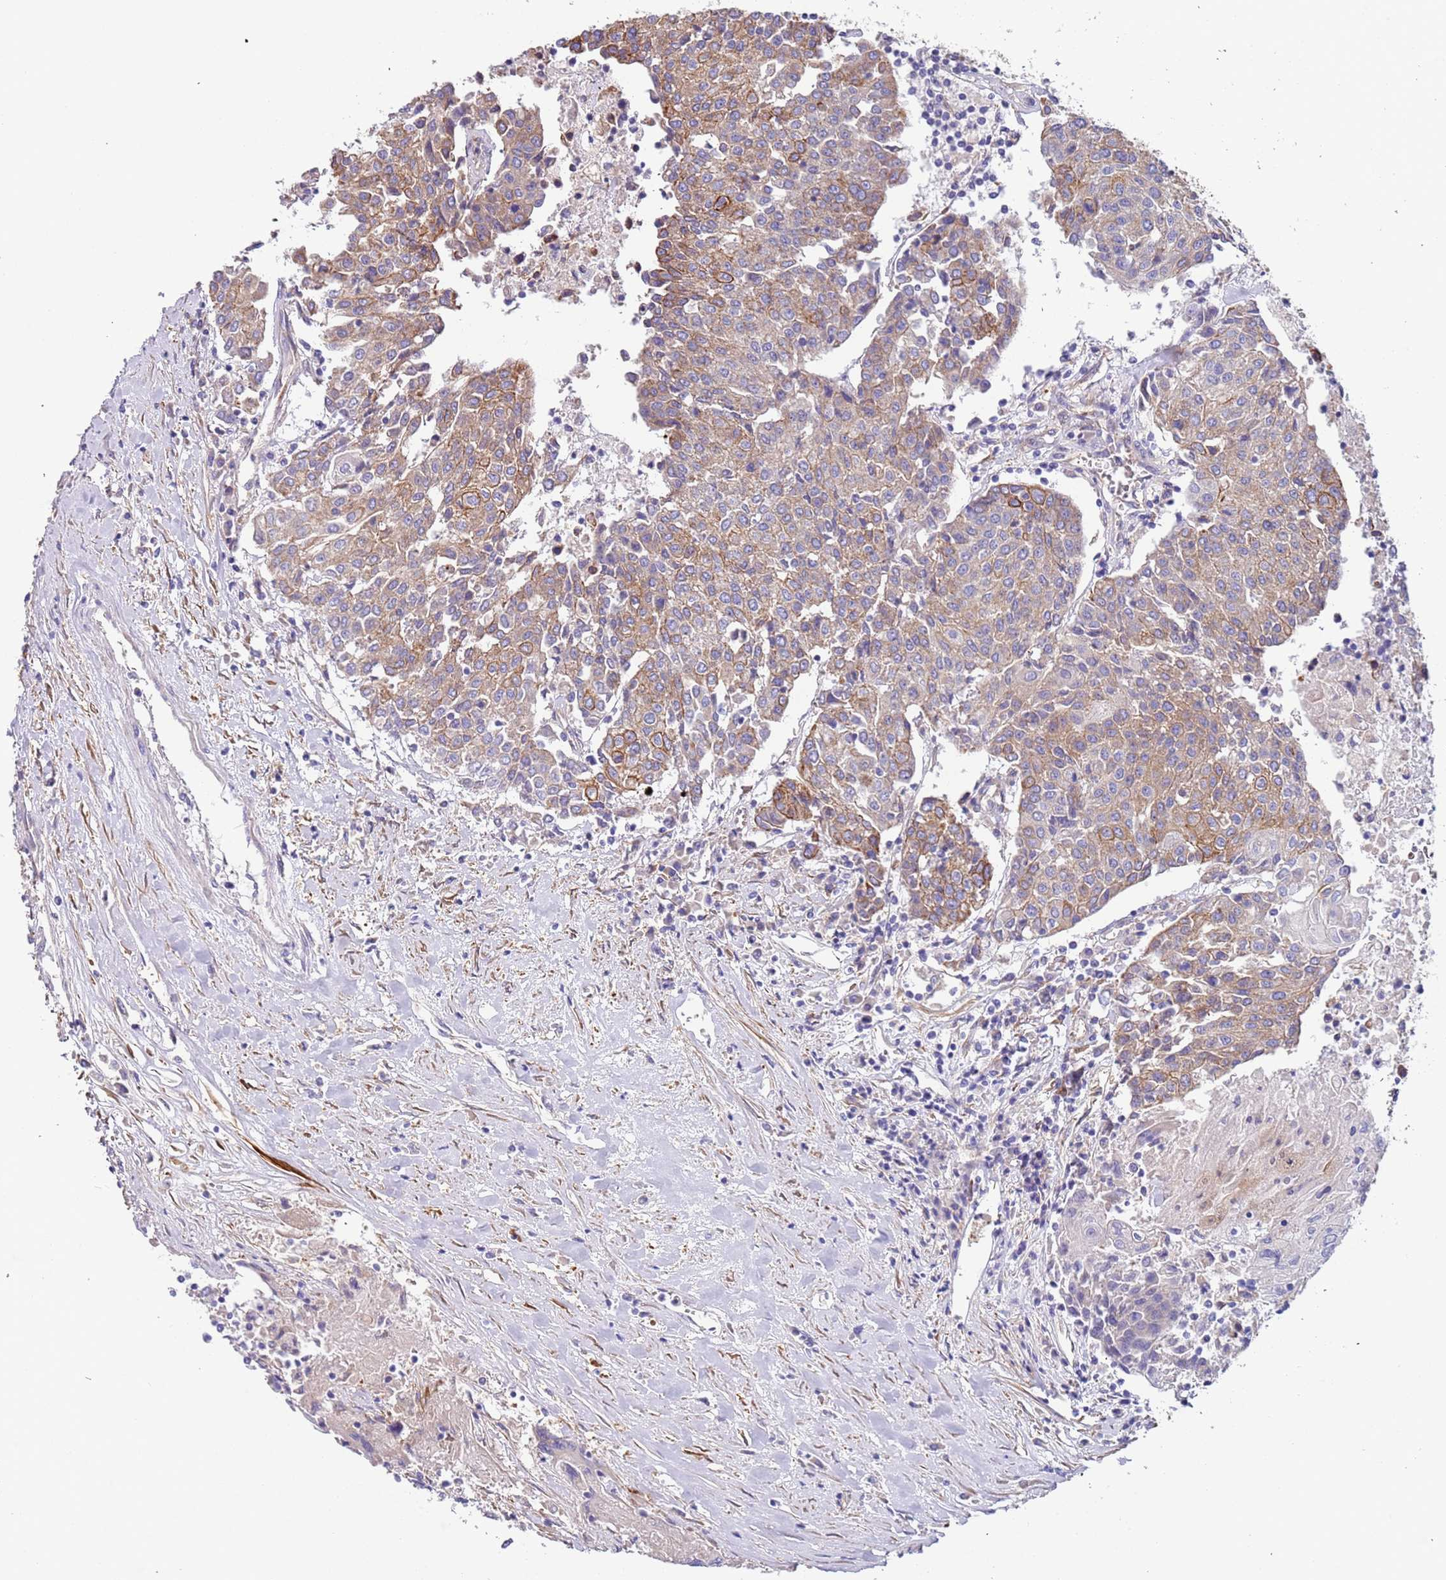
{"staining": {"intensity": "moderate", "quantity": ">75%", "location": "cytoplasmic/membranous"}, "tissue": "urothelial cancer", "cell_type": "Tumor cells", "image_type": "cancer", "snomed": [{"axis": "morphology", "description": "Urothelial carcinoma, High grade"}, {"axis": "topography", "description": "Urinary bladder"}], "caption": "Protein staining by immunohistochemistry displays moderate cytoplasmic/membranous expression in about >75% of tumor cells in high-grade urothelial carcinoma.", "gene": "LAMB4", "patient": {"sex": "female", "age": 85}}